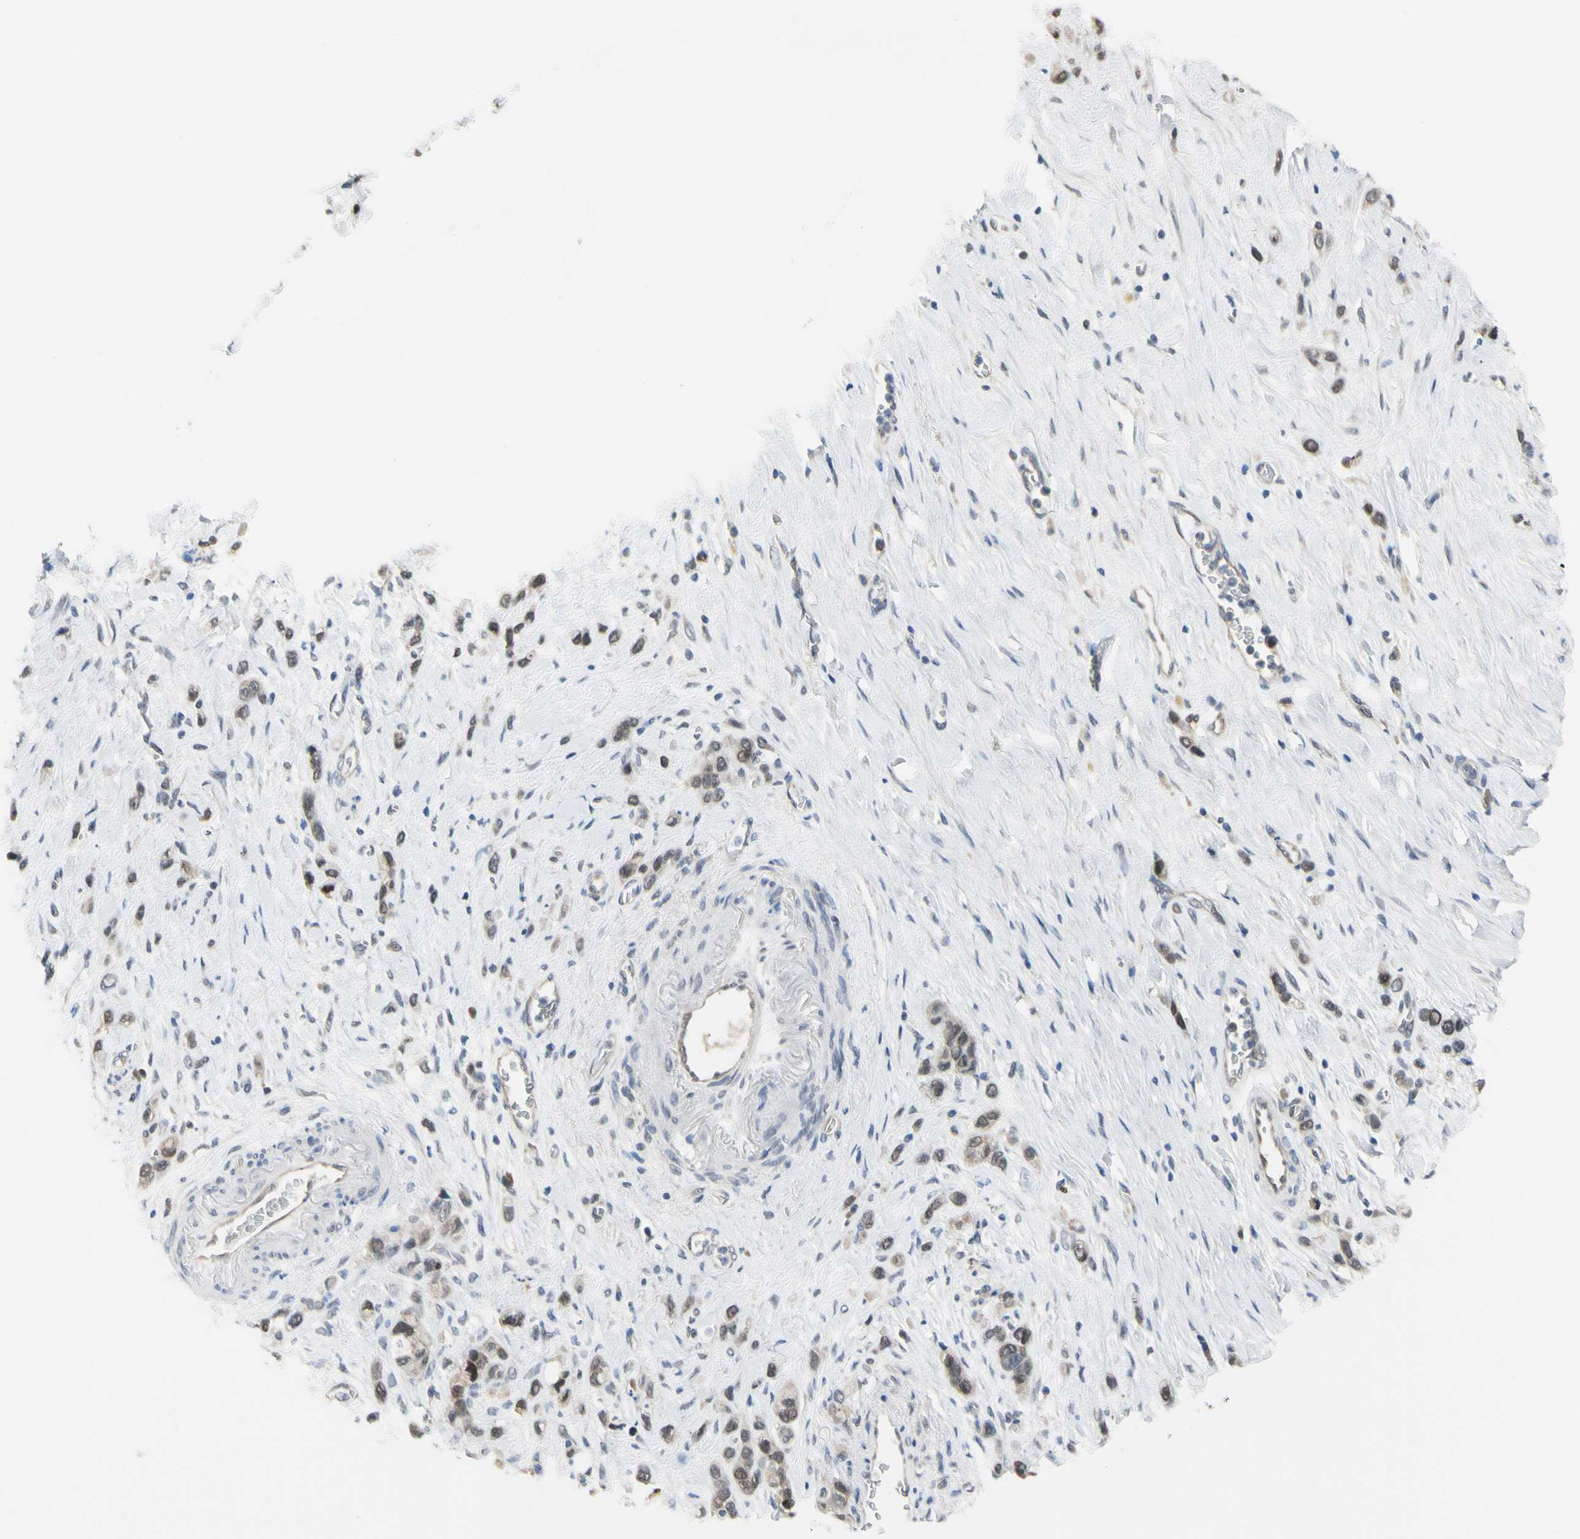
{"staining": {"intensity": "weak", "quantity": ">75%", "location": "cytoplasmic/membranous,nuclear"}, "tissue": "stomach cancer", "cell_type": "Tumor cells", "image_type": "cancer", "snomed": [{"axis": "morphology", "description": "Normal tissue, NOS"}, {"axis": "morphology", "description": "Adenocarcinoma, NOS"}, {"axis": "morphology", "description": "Adenocarcinoma, High grade"}, {"axis": "topography", "description": "Stomach, upper"}, {"axis": "topography", "description": "Stomach"}], "caption": "Human stomach cancer stained with a protein marker demonstrates weak staining in tumor cells.", "gene": "HSPA4", "patient": {"sex": "female", "age": 65}}